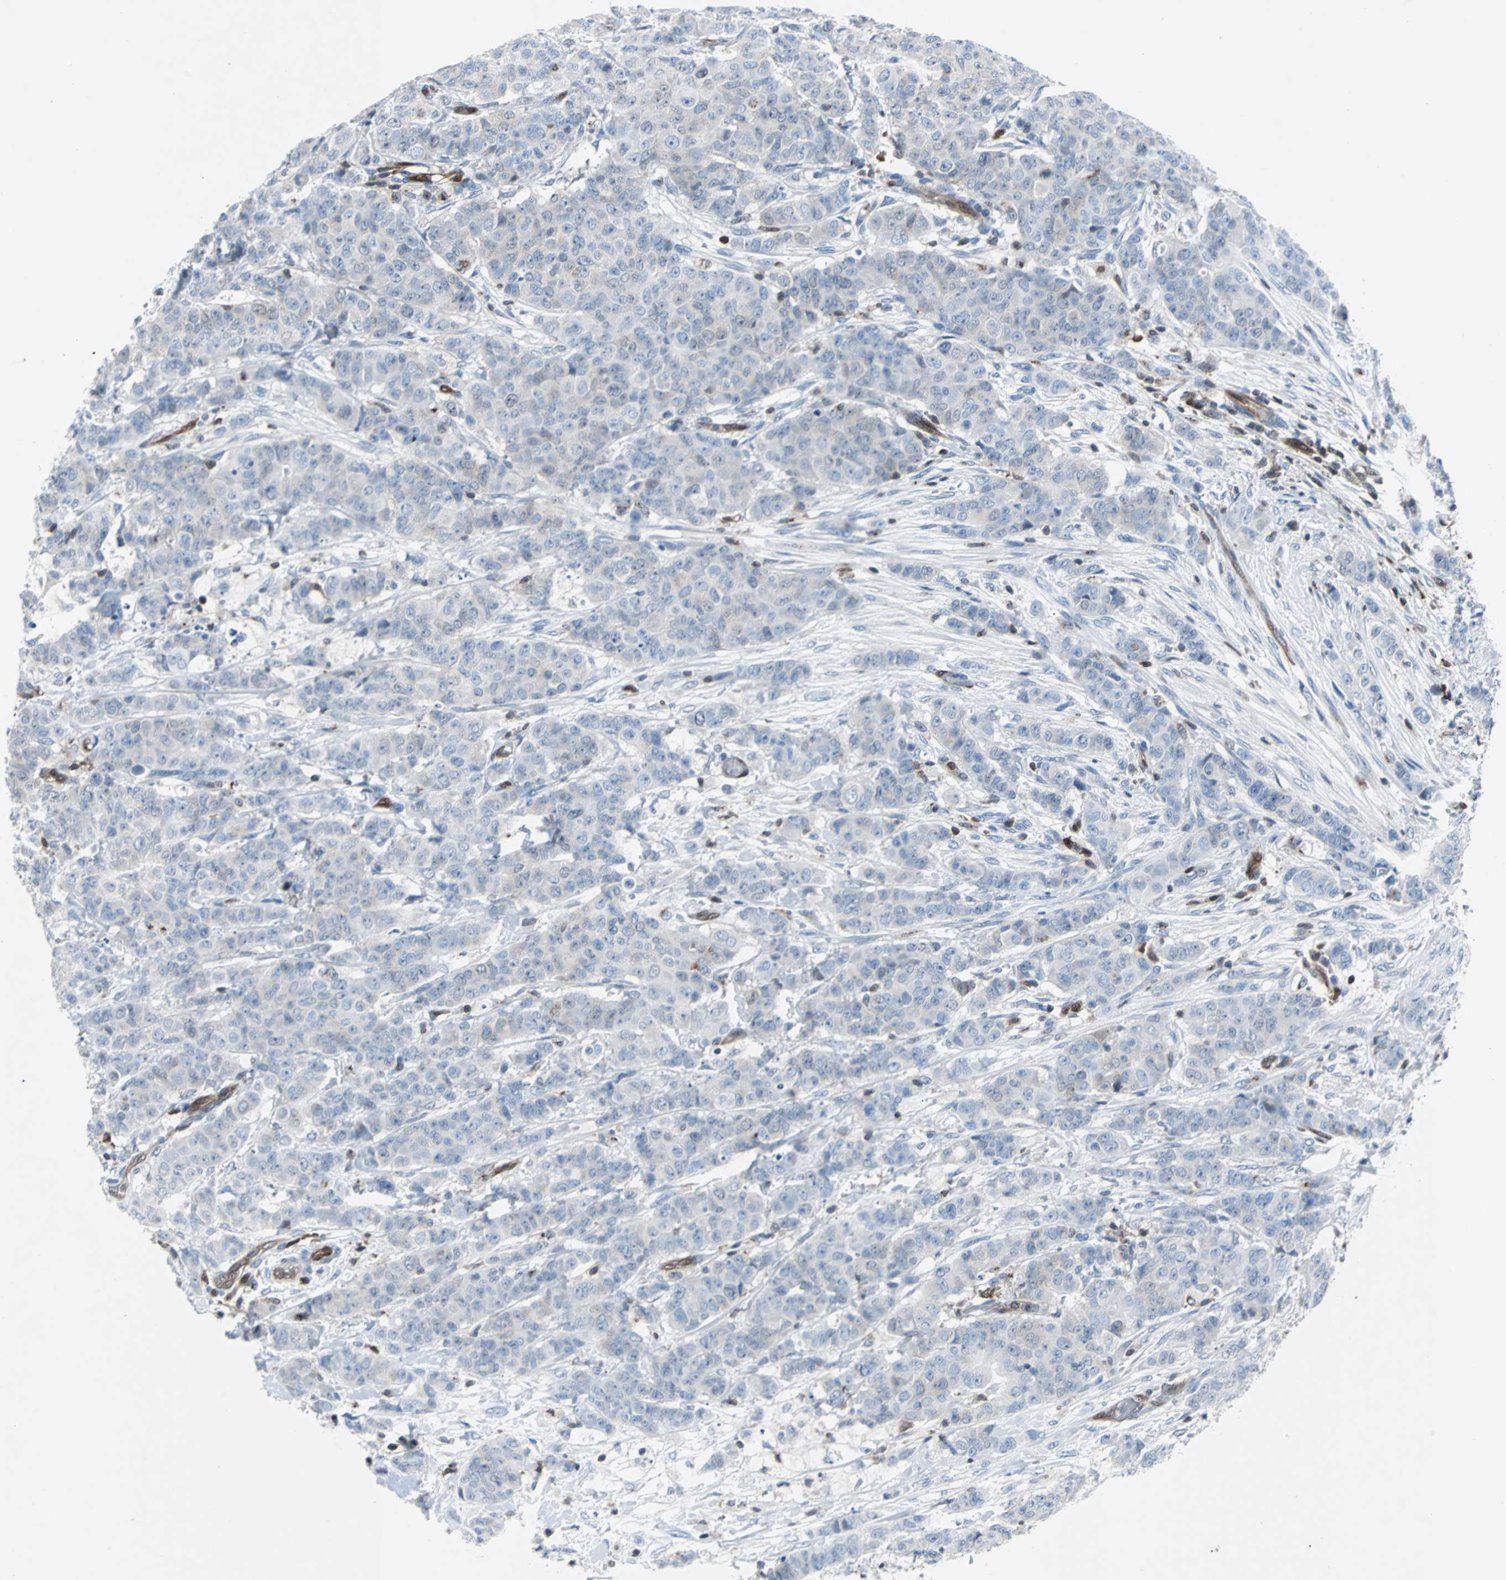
{"staining": {"intensity": "negative", "quantity": "none", "location": "none"}, "tissue": "breast cancer", "cell_type": "Tumor cells", "image_type": "cancer", "snomed": [{"axis": "morphology", "description": "Duct carcinoma"}, {"axis": "topography", "description": "Breast"}], "caption": "This is an immunohistochemistry image of intraductal carcinoma (breast). There is no positivity in tumor cells.", "gene": "MAP2K6", "patient": {"sex": "female", "age": 40}}